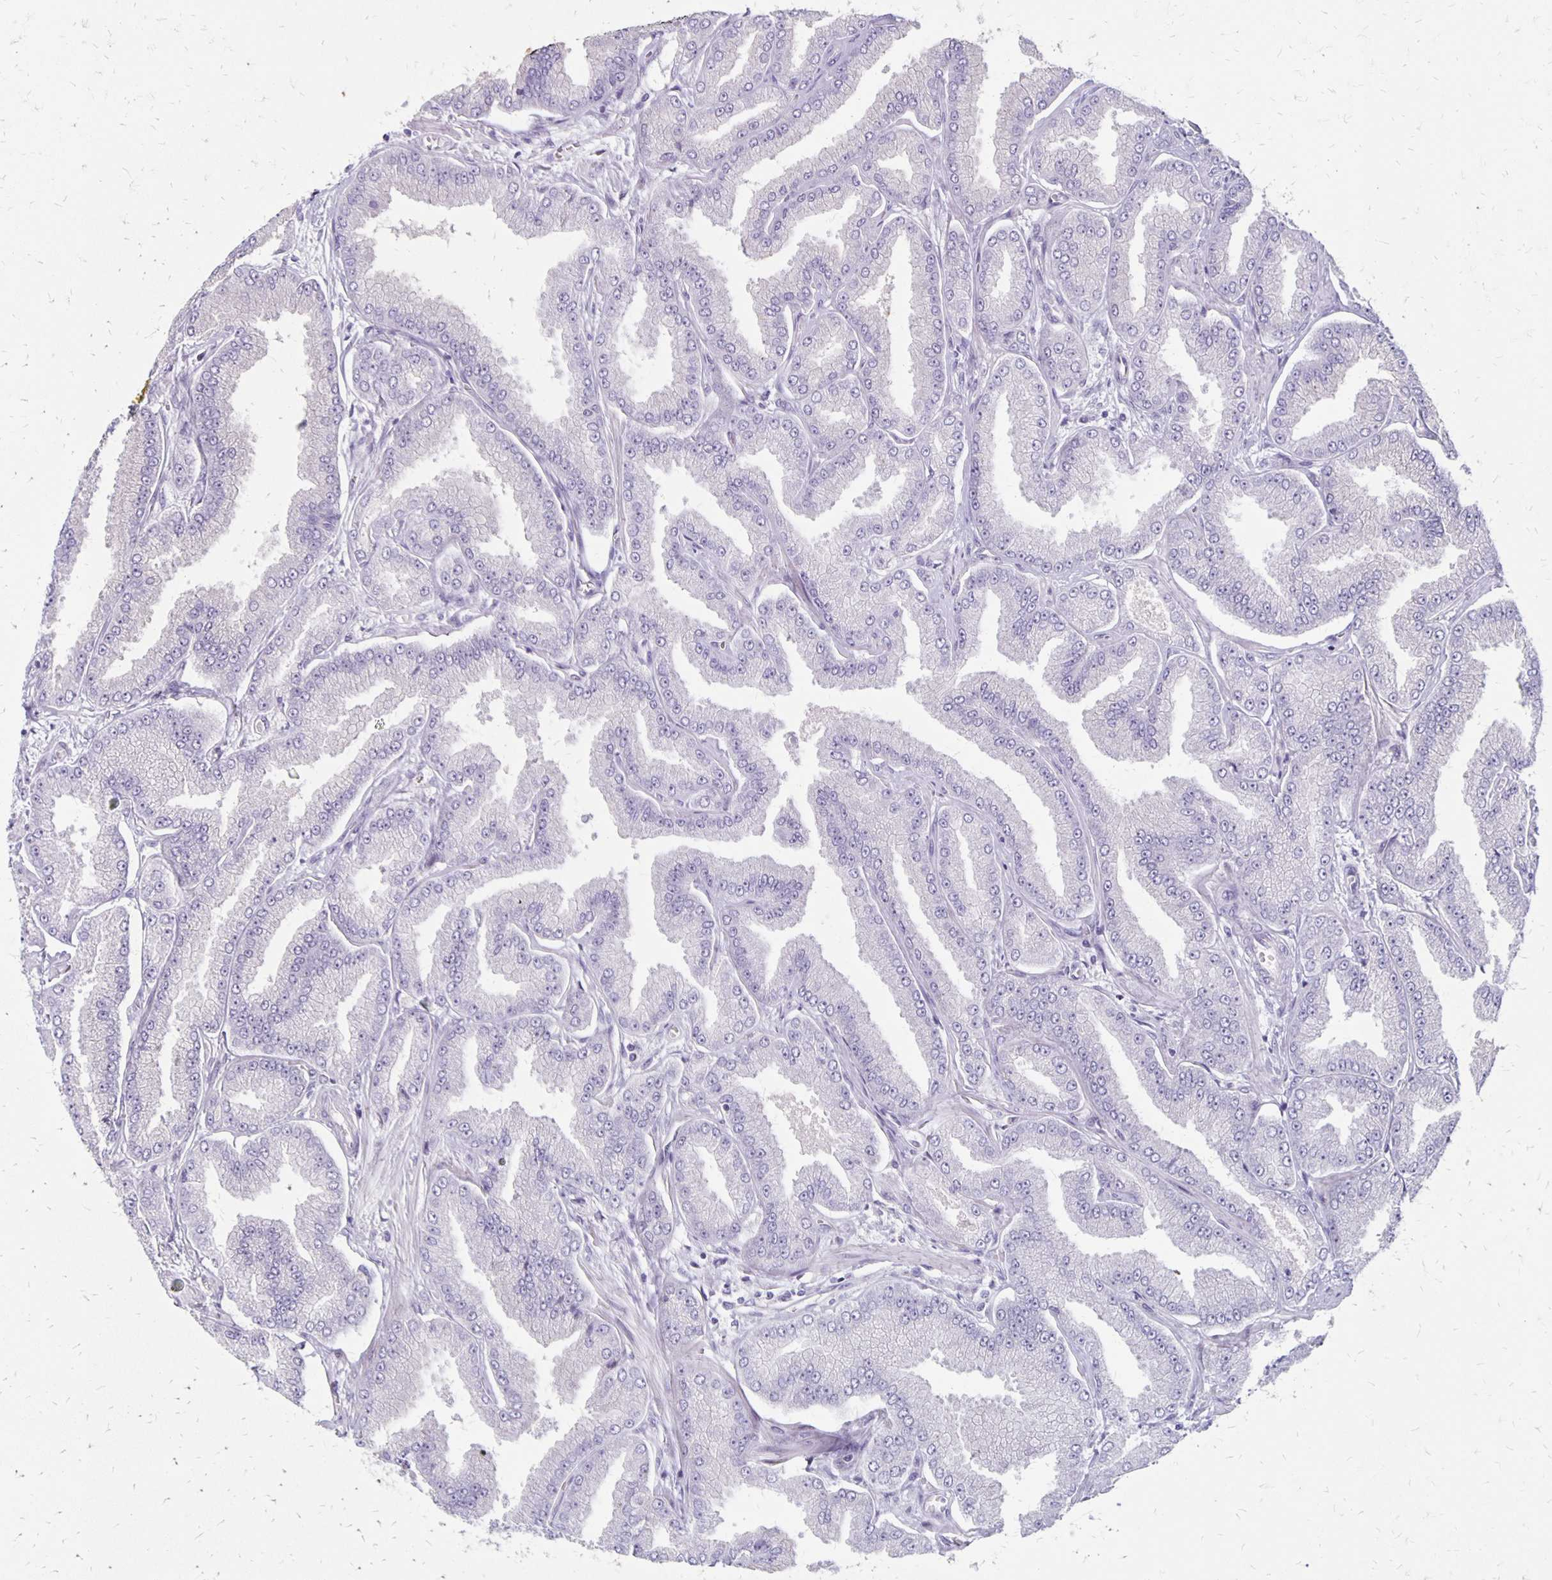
{"staining": {"intensity": "negative", "quantity": "none", "location": "none"}, "tissue": "prostate cancer", "cell_type": "Tumor cells", "image_type": "cancer", "snomed": [{"axis": "morphology", "description": "Adenocarcinoma, Low grade"}, {"axis": "topography", "description": "Prostate"}], "caption": "Tumor cells show no significant protein positivity in prostate cancer (low-grade adenocarcinoma). Brightfield microscopy of immunohistochemistry stained with DAB (3,3'-diaminobenzidine) (brown) and hematoxylin (blue), captured at high magnification.", "gene": "HOMER1", "patient": {"sex": "male", "age": 55}}